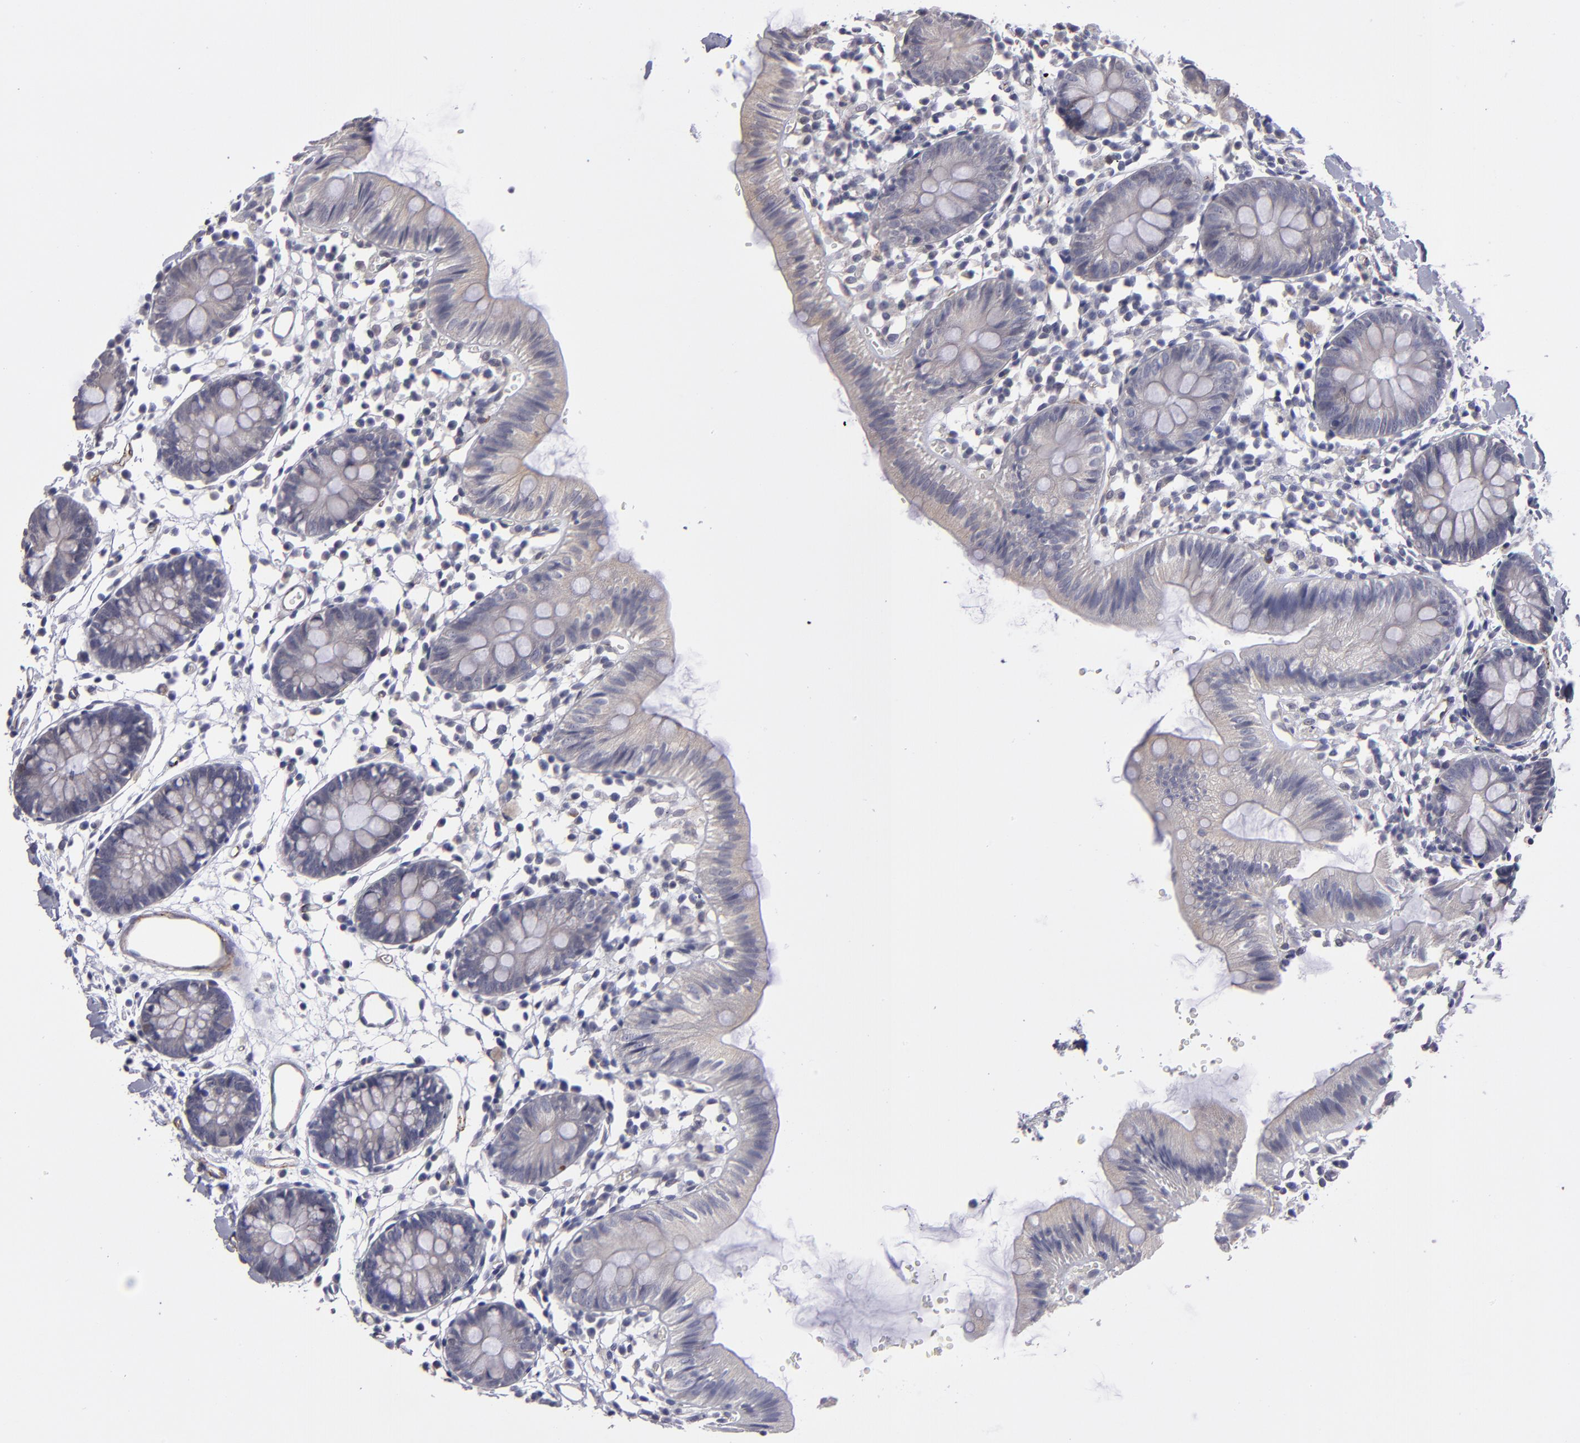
{"staining": {"intensity": "strong", "quantity": ">75%", "location": "cytoplasmic/membranous"}, "tissue": "colon", "cell_type": "Endothelial cells", "image_type": "normal", "snomed": [{"axis": "morphology", "description": "Normal tissue, NOS"}, {"axis": "topography", "description": "Colon"}], "caption": "Colon stained for a protein (brown) shows strong cytoplasmic/membranous positive expression in about >75% of endothelial cells.", "gene": "ZNF175", "patient": {"sex": "male", "age": 14}}